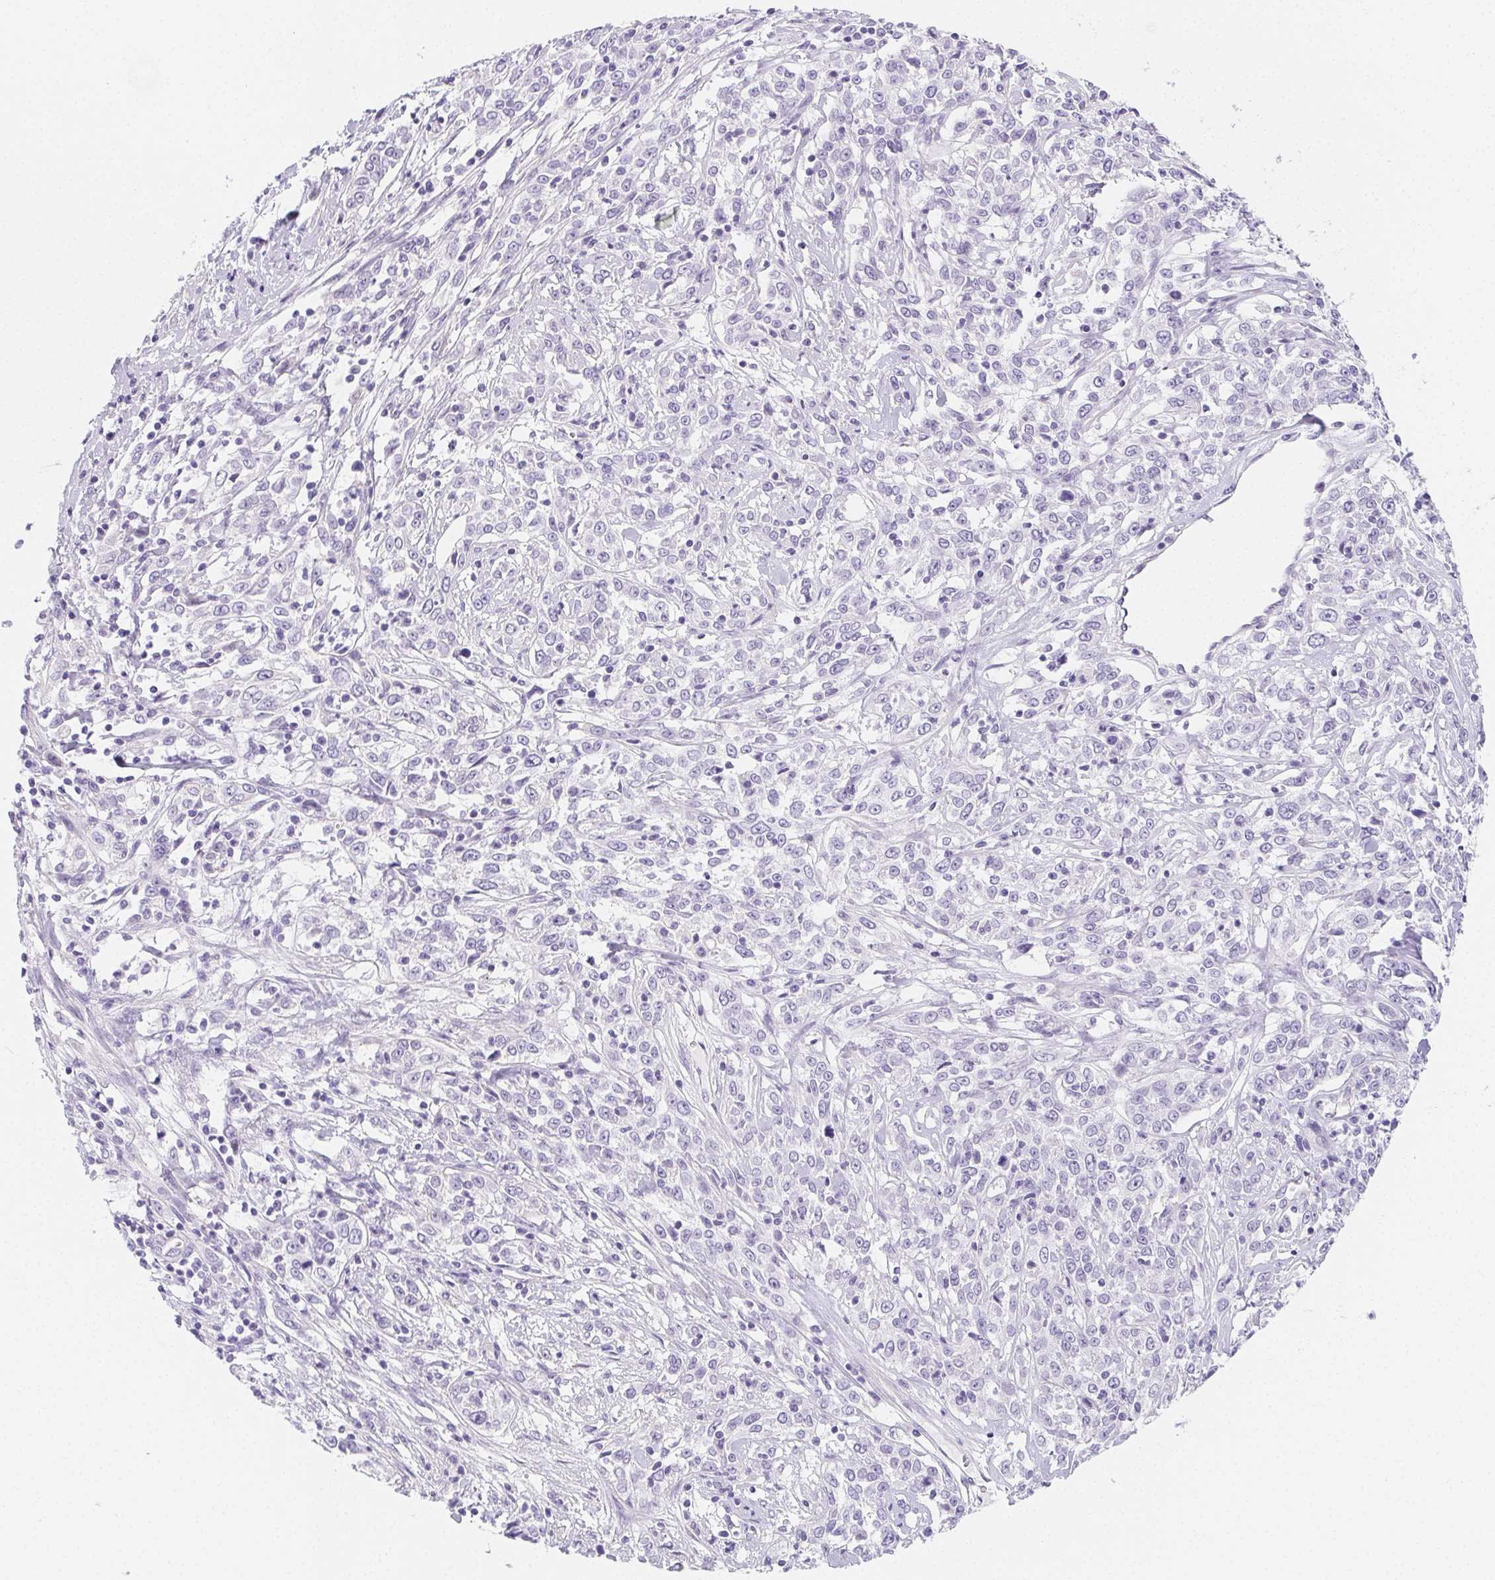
{"staining": {"intensity": "negative", "quantity": "none", "location": "none"}, "tissue": "cervical cancer", "cell_type": "Tumor cells", "image_type": "cancer", "snomed": [{"axis": "morphology", "description": "Adenocarcinoma, NOS"}, {"axis": "topography", "description": "Cervix"}], "caption": "Immunohistochemical staining of cervical cancer shows no significant expression in tumor cells.", "gene": "ZBBX", "patient": {"sex": "female", "age": 40}}